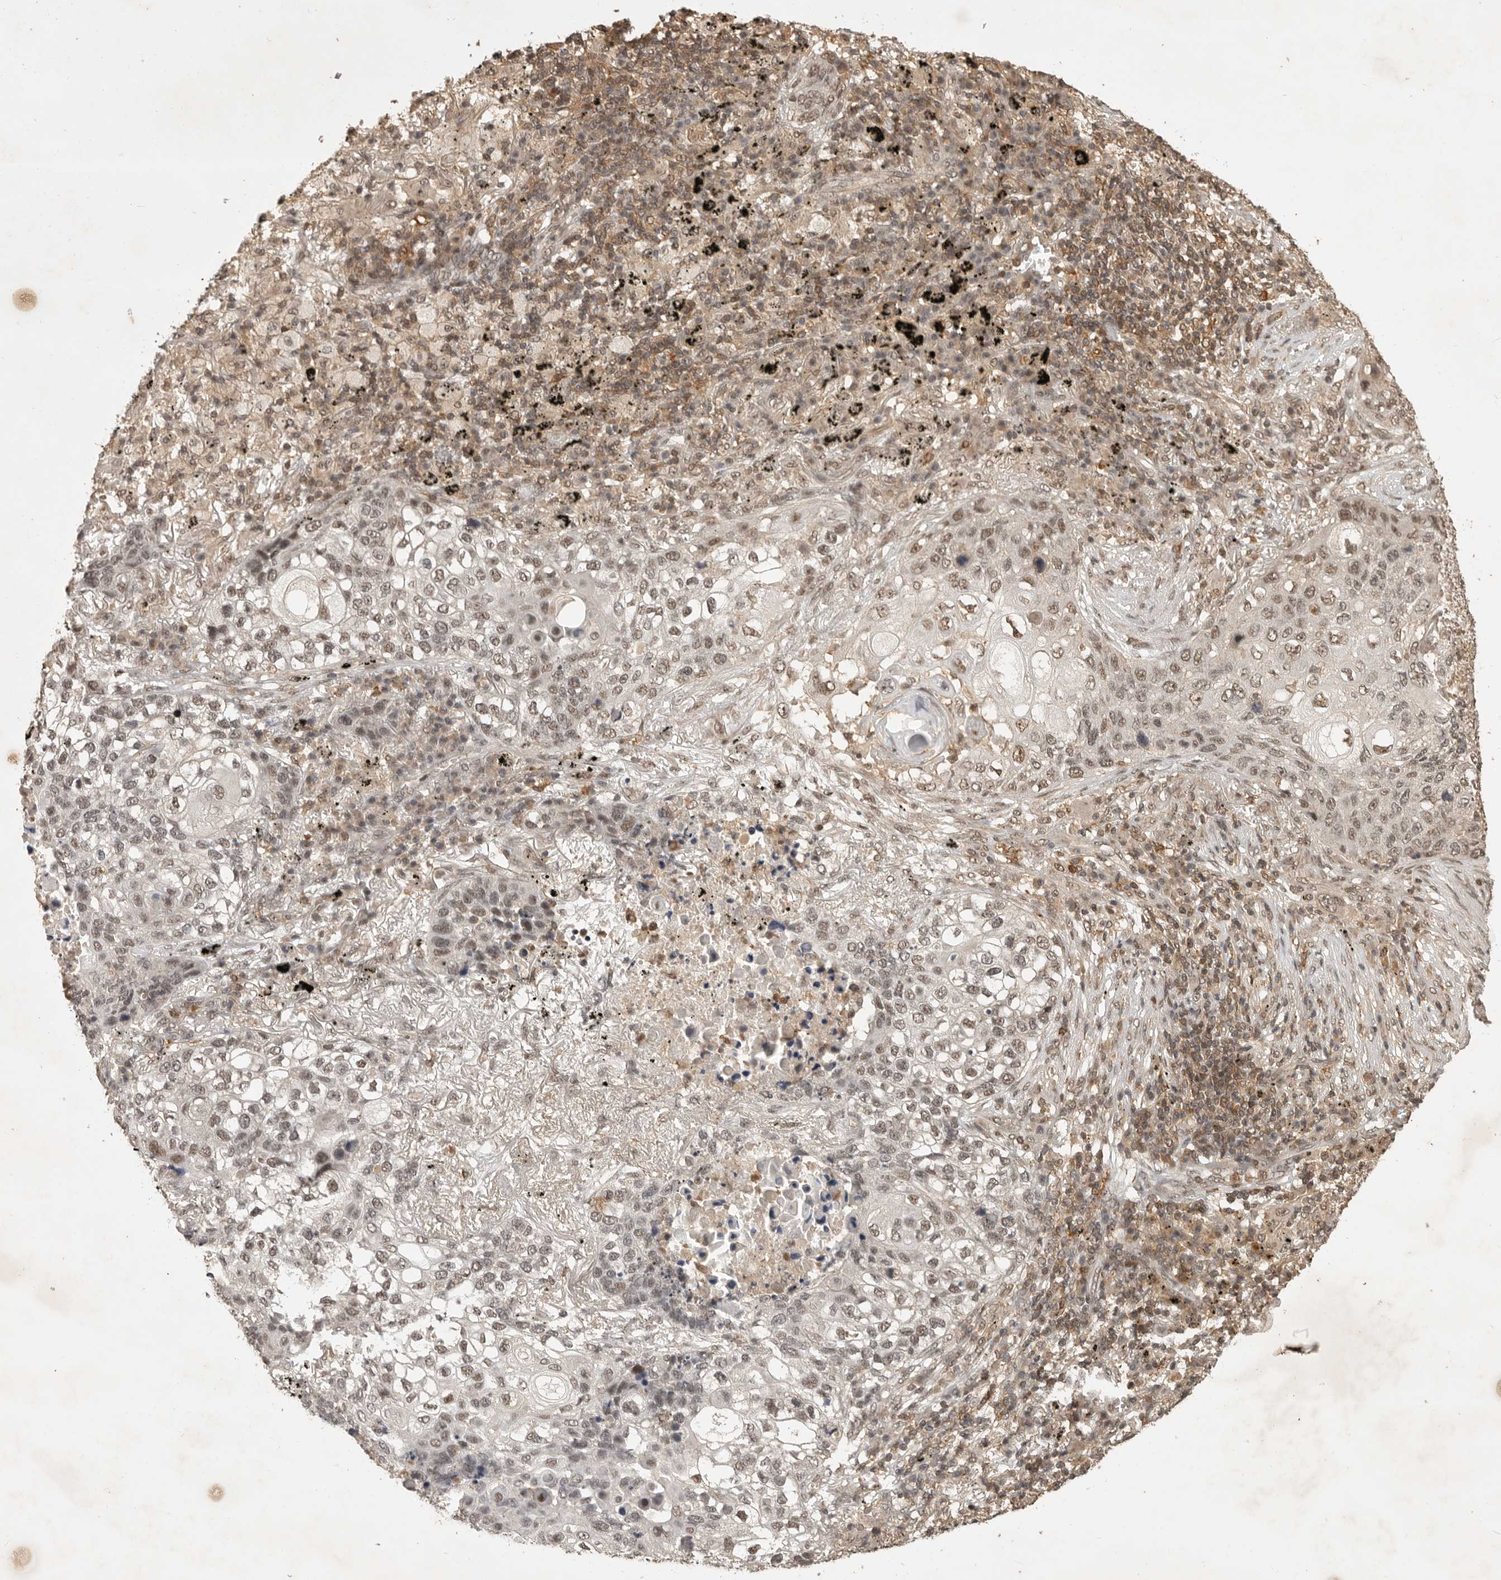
{"staining": {"intensity": "weak", "quantity": ">75%", "location": "nuclear"}, "tissue": "lung cancer", "cell_type": "Tumor cells", "image_type": "cancer", "snomed": [{"axis": "morphology", "description": "Squamous cell carcinoma, NOS"}, {"axis": "topography", "description": "Lung"}], "caption": "About >75% of tumor cells in human lung squamous cell carcinoma display weak nuclear protein staining as visualized by brown immunohistochemical staining.", "gene": "CBLL1", "patient": {"sex": "female", "age": 63}}